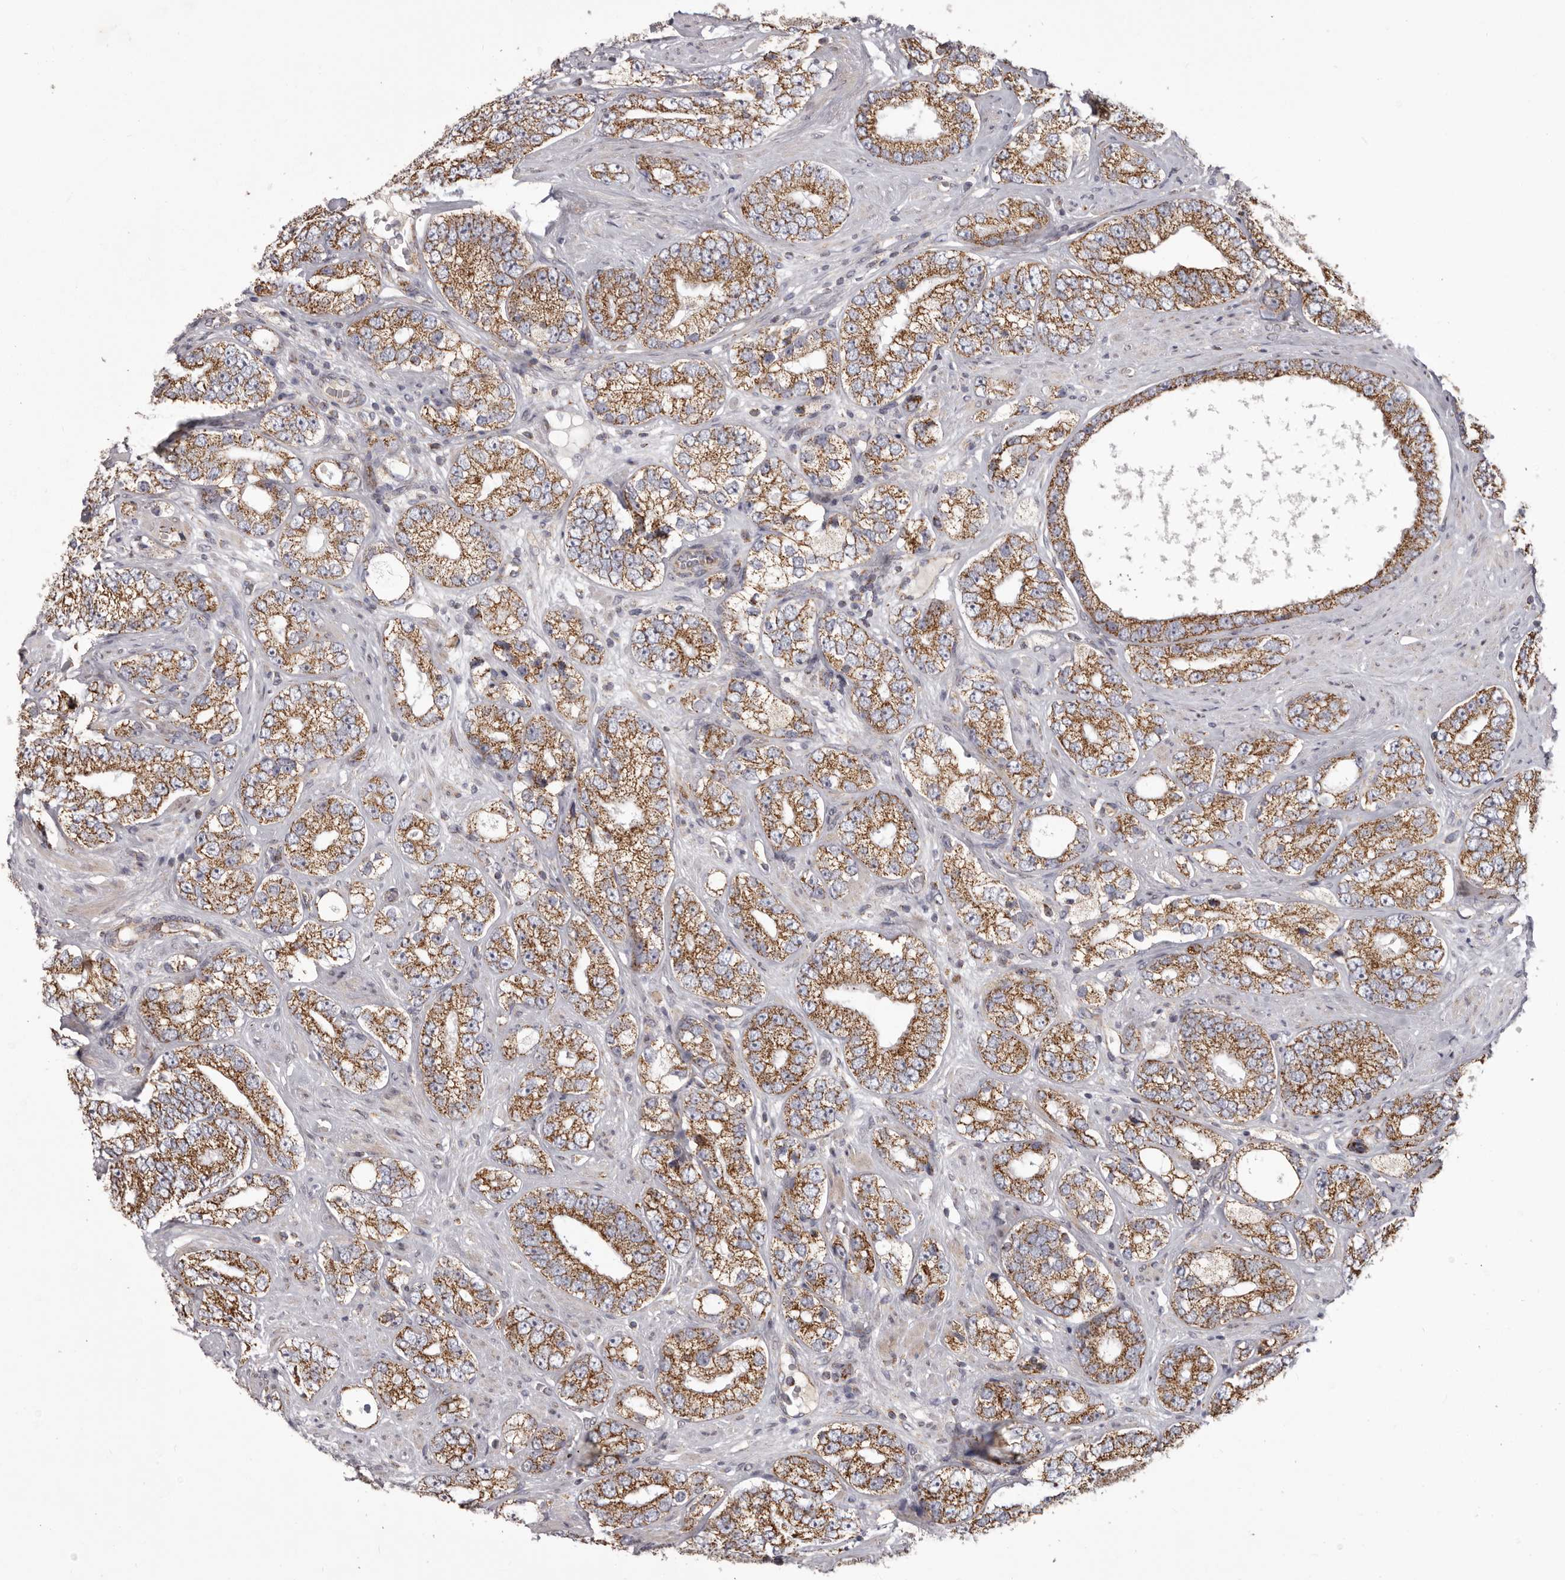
{"staining": {"intensity": "moderate", "quantity": ">75%", "location": "cytoplasmic/membranous"}, "tissue": "prostate cancer", "cell_type": "Tumor cells", "image_type": "cancer", "snomed": [{"axis": "morphology", "description": "Adenocarcinoma, High grade"}, {"axis": "topography", "description": "Prostate"}], "caption": "This image shows prostate adenocarcinoma (high-grade) stained with immunohistochemistry (IHC) to label a protein in brown. The cytoplasmic/membranous of tumor cells show moderate positivity for the protein. Nuclei are counter-stained blue.", "gene": "CHRM2", "patient": {"sex": "male", "age": 56}}